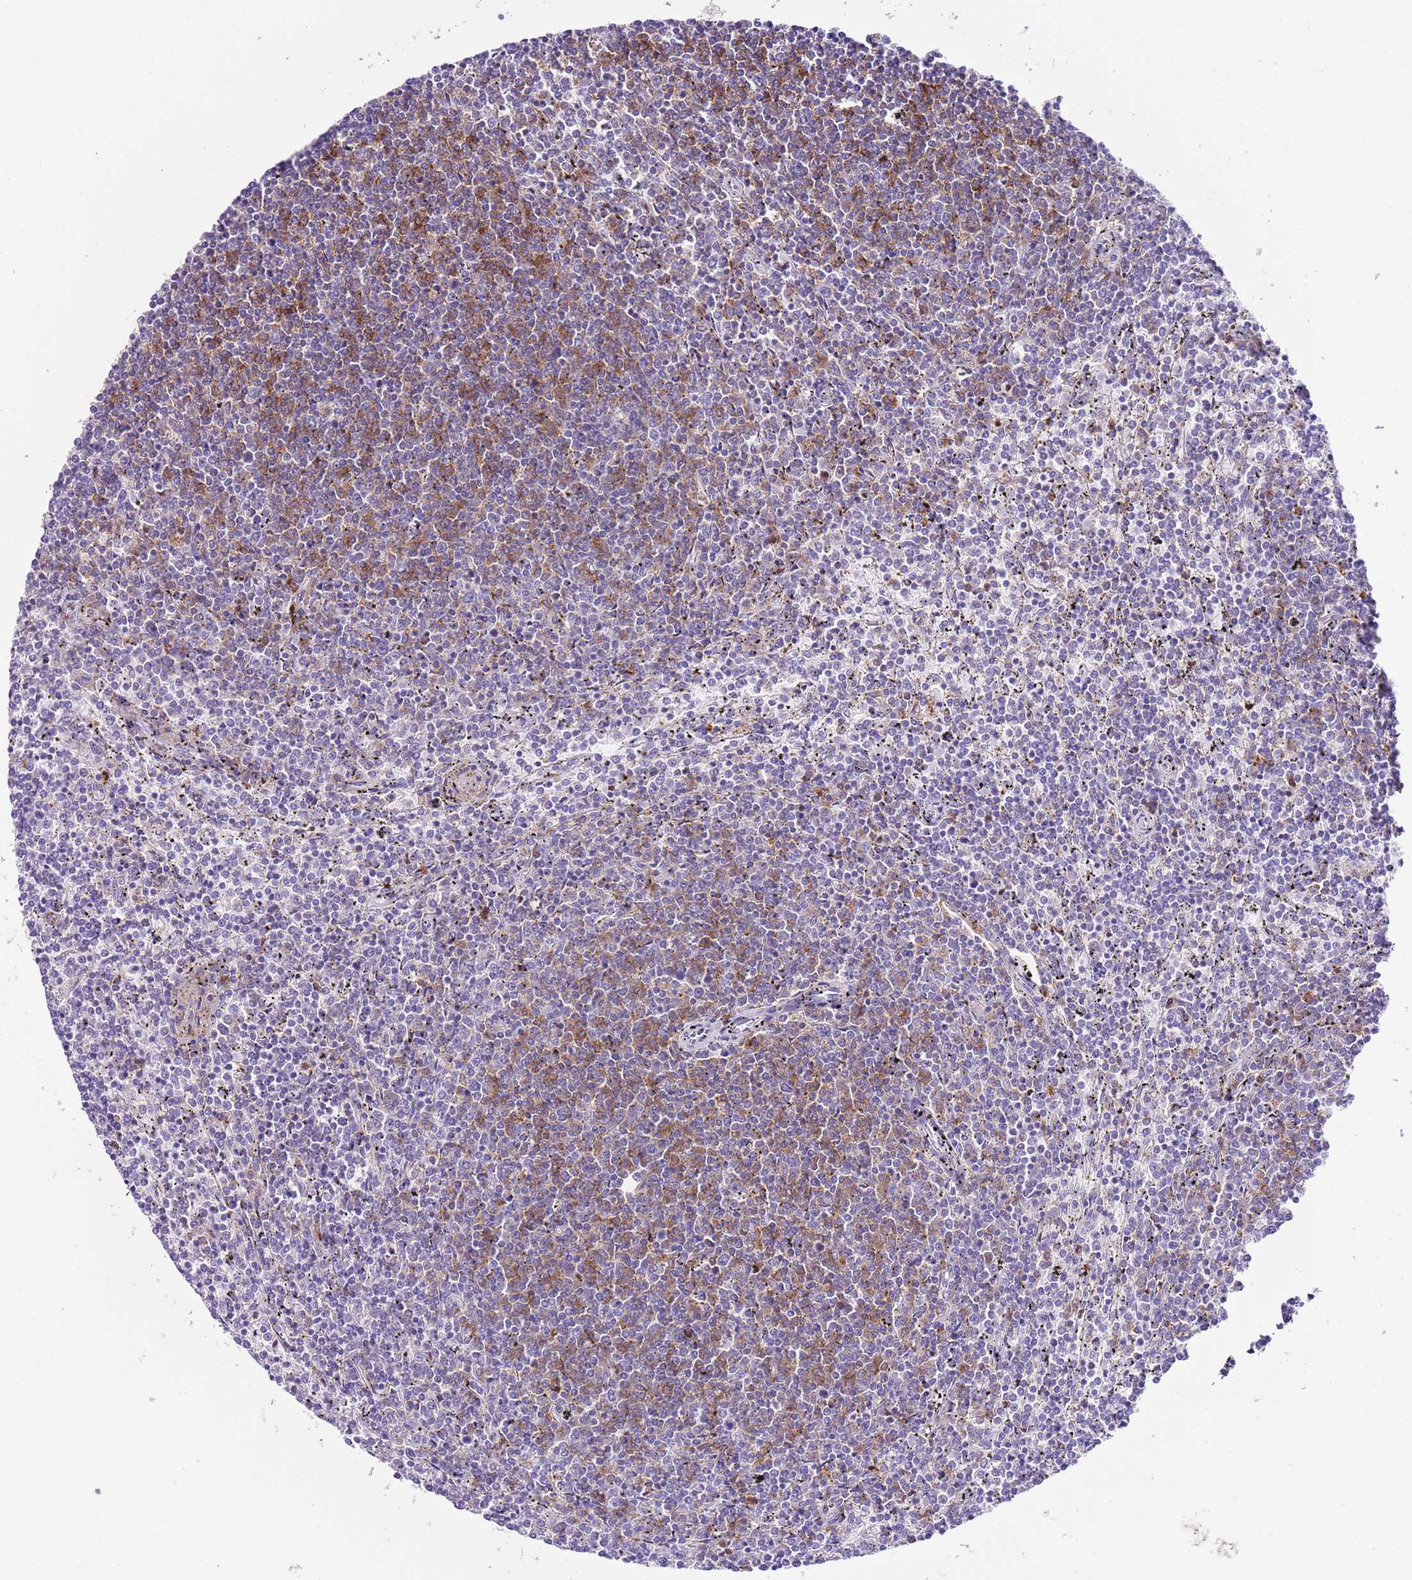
{"staining": {"intensity": "negative", "quantity": "none", "location": "none"}, "tissue": "lymphoma", "cell_type": "Tumor cells", "image_type": "cancer", "snomed": [{"axis": "morphology", "description": "Malignant lymphoma, non-Hodgkin's type, Low grade"}, {"axis": "topography", "description": "Spleen"}], "caption": "The immunohistochemistry (IHC) histopathology image has no significant expression in tumor cells of low-grade malignant lymphoma, non-Hodgkin's type tissue.", "gene": "ALDH3A1", "patient": {"sex": "female", "age": 50}}